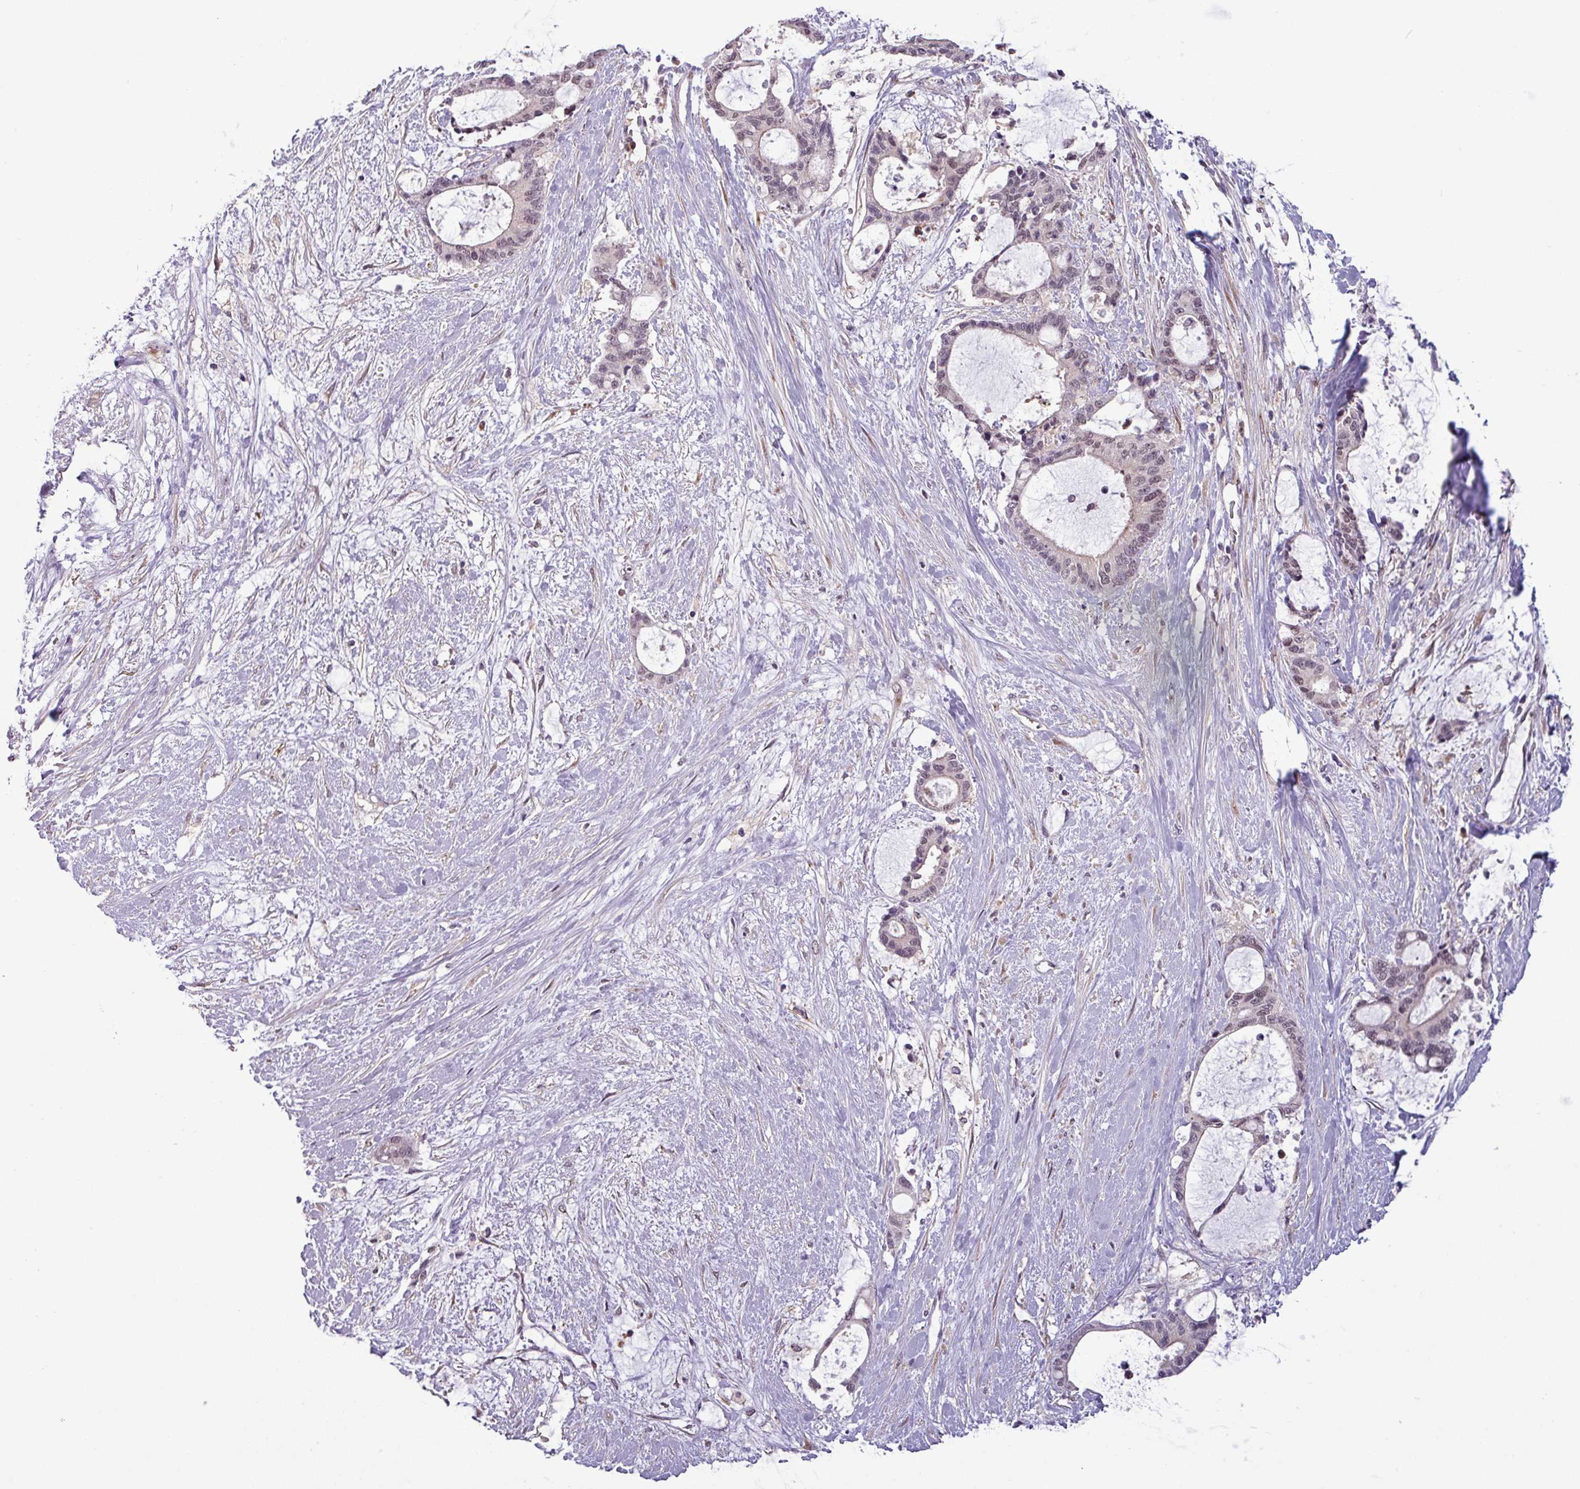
{"staining": {"intensity": "weak", "quantity": "25%-75%", "location": "nuclear"}, "tissue": "liver cancer", "cell_type": "Tumor cells", "image_type": "cancer", "snomed": [{"axis": "morphology", "description": "Normal tissue, NOS"}, {"axis": "morphology", "description": "Cholangiocarcinoma"}, {"axis": "topography", "description": "Liver"}, {"axis": "topography", "description": "Peripheral nerve tissue"}], "caption": "Protein expression analysis of liver cancer (cholangiocarcinoma) shows weak nuclear expression in approximately 25%-75% of tumor cells.", "gene": "NPFFR1", "patient": {"sex": "female", "age": 73}}